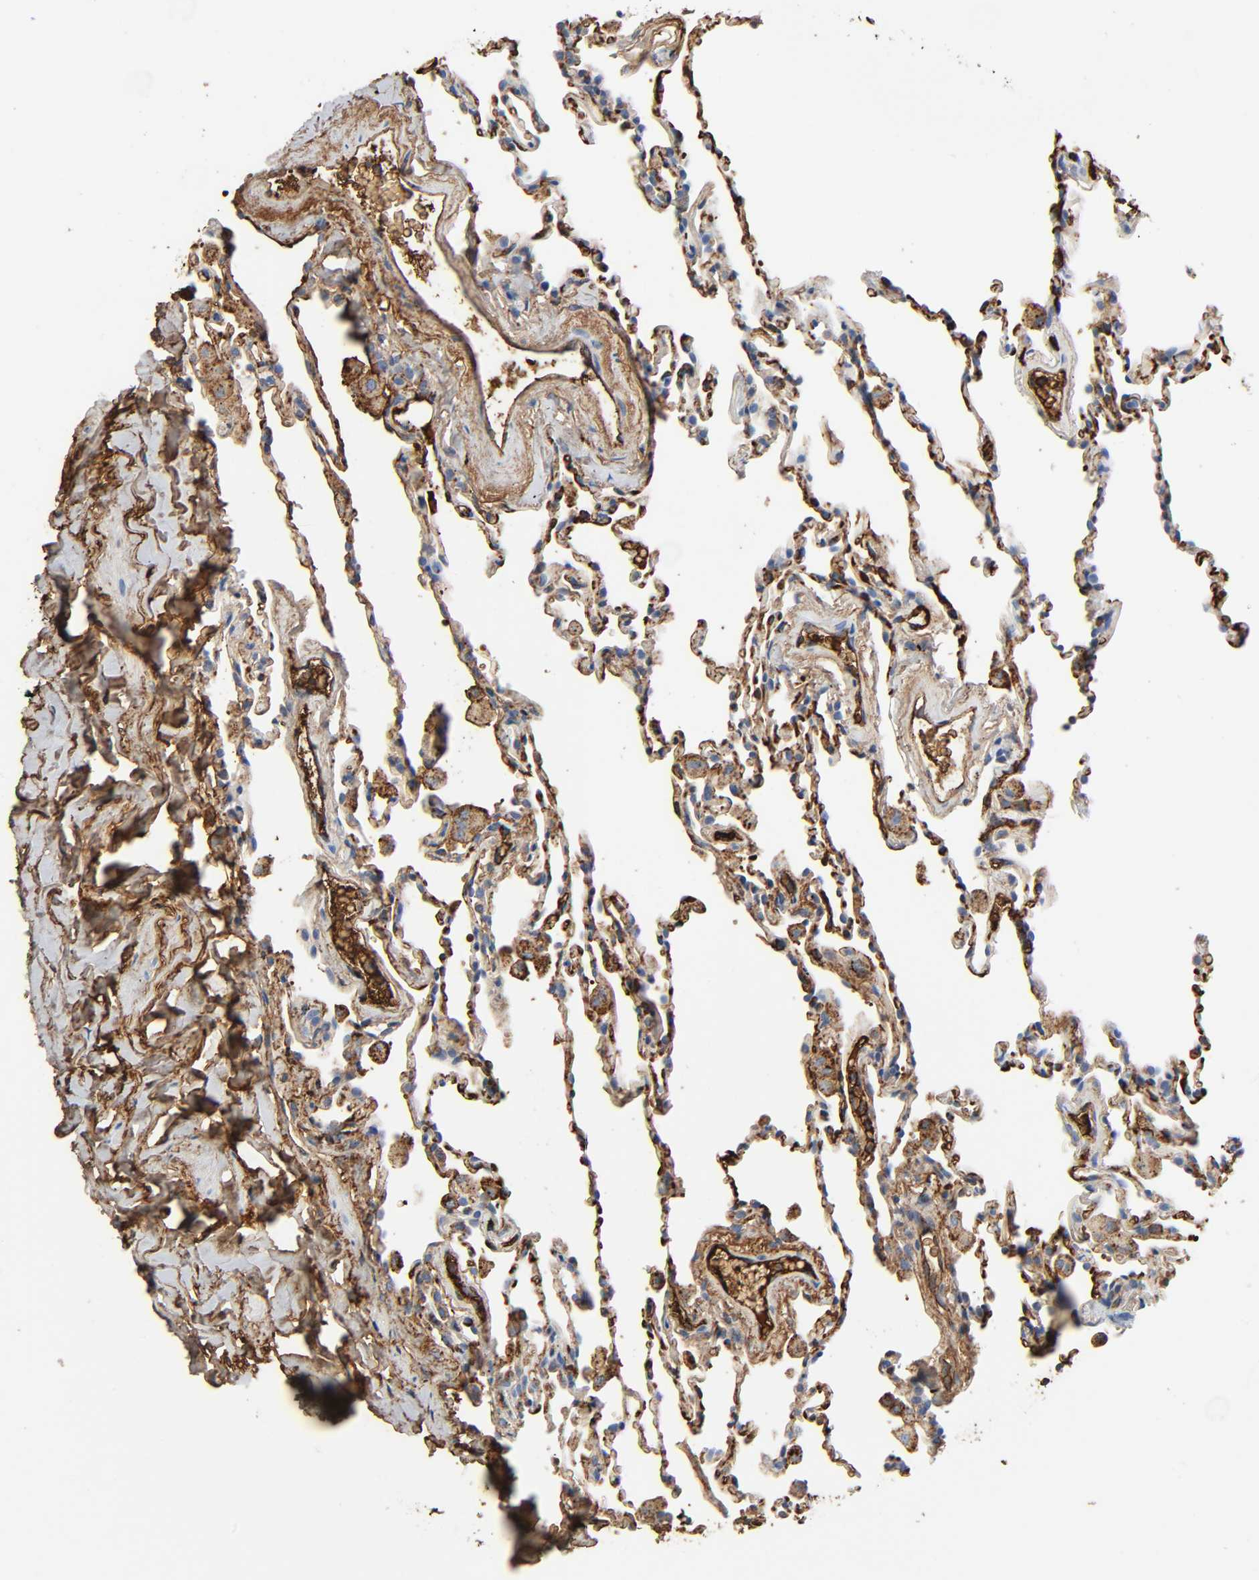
{"staining": {"intensity": "moderate", "quantity": ">75%", "location": "cytoplasmic/membranous"}, "tissue": "lung", "cell_type": "Alveolar cells", "image_type": "normal", "snomed": [{"axis": "morphology", "description": "Normal tissue, NOS"}, {"axis": "morphology", "description": "Soft tissue tumor metastatic"}, {"axis": "topography", "description": "Lung"}], "caption": "This micrograph demonstrates immunohistochemistry (IHC) staining of normal lung, with medium moderate cytoplasmic/membranous expression in about >75% of alveolar cells.", "gene": "C3", "patient": {"sex": "male", "age": 59}}